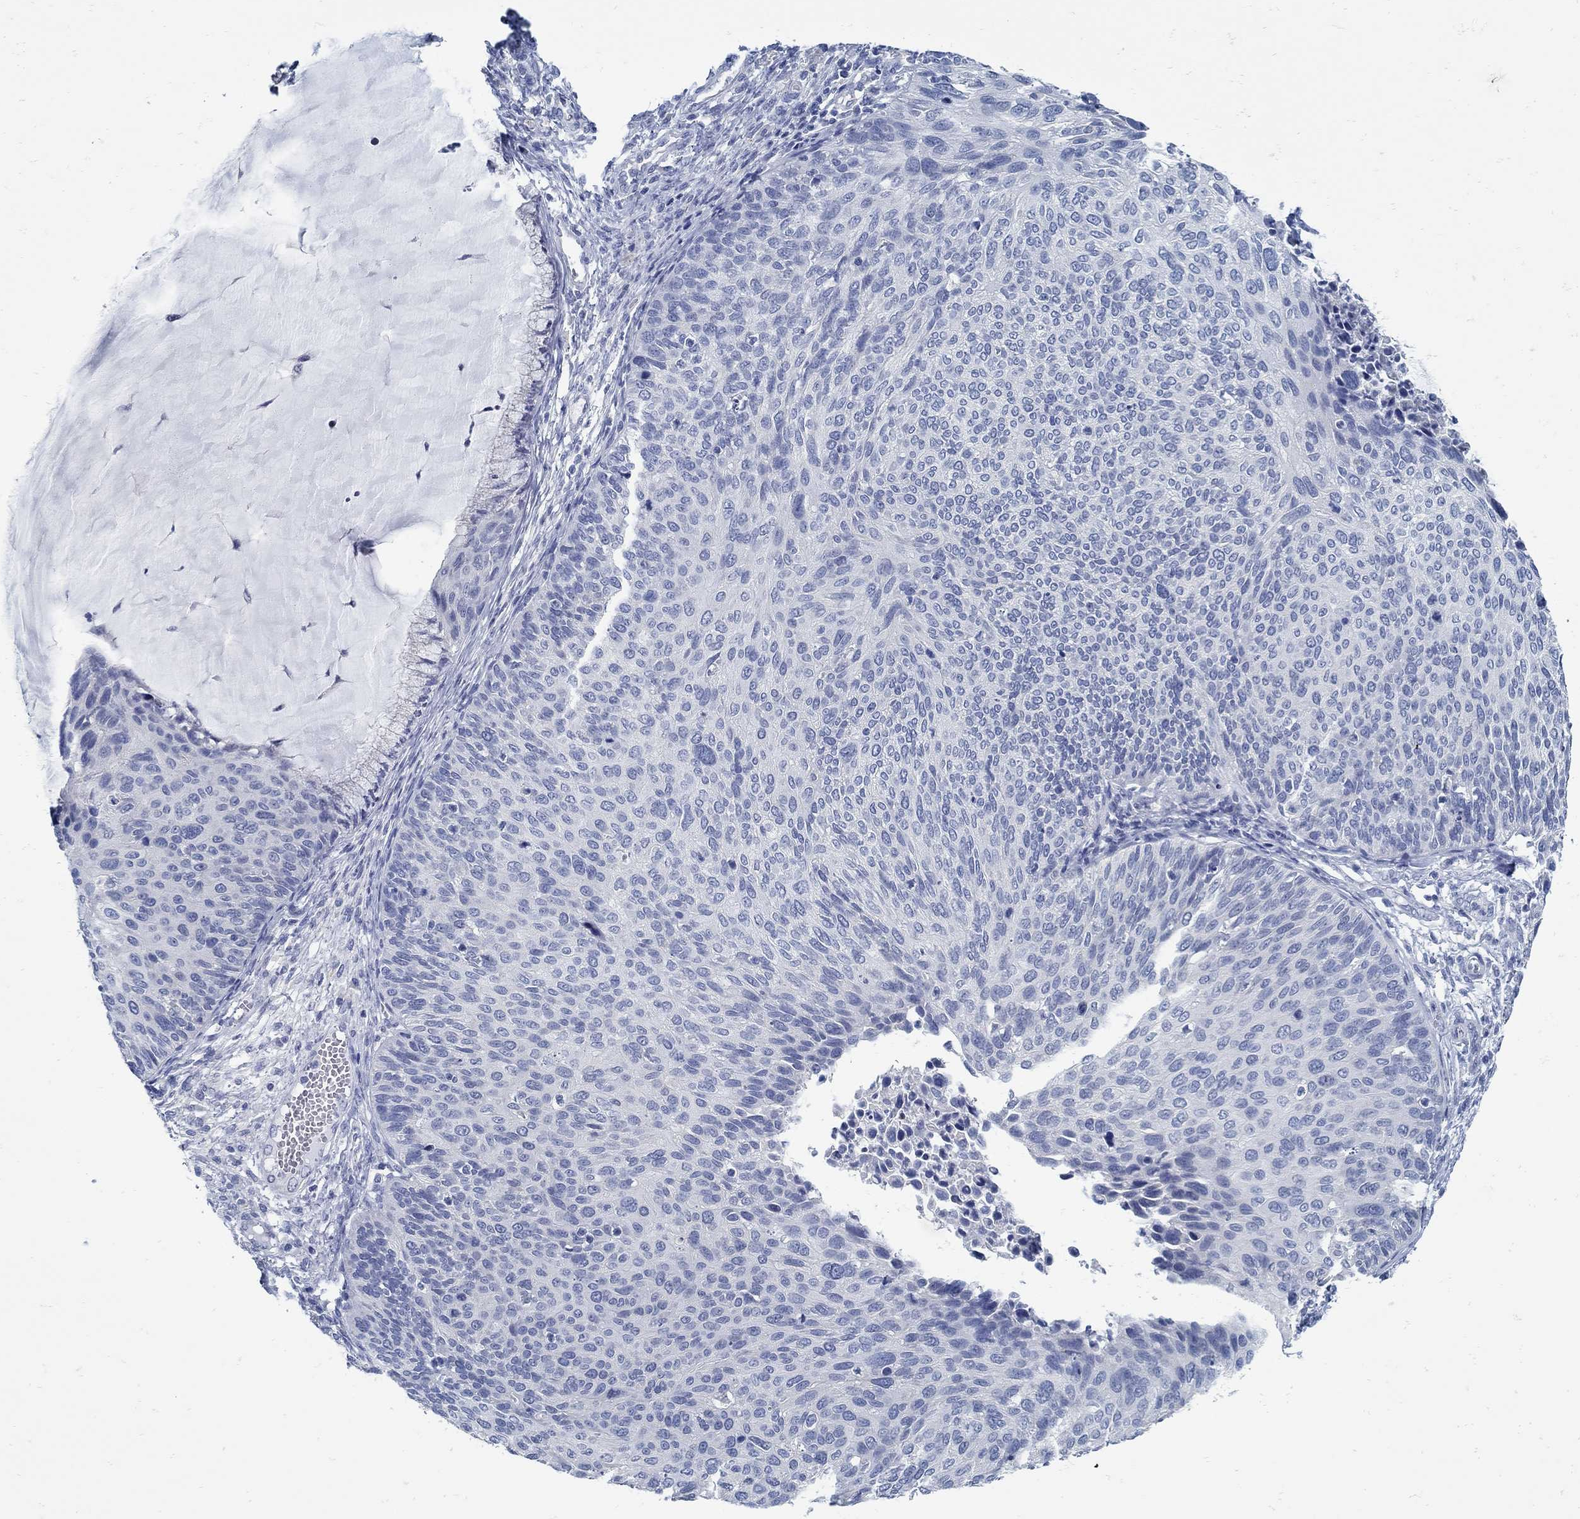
{"staining": {"intensity": "negative", "quantity": "none", "location": "none"}, "tissue": "cervical cancer", "cell_type": "Tumor cells", "image_type": "cancer", "snomed": [{"axis": "morphology", "description": "Squamous cell carcinoma, NOS"}, {"axis": "topography", "description": "Cervix"}], "caption": "This is an immunohistochemistry photomicrograph of cervical cancer. There is no staining in tumor cells.", "gene": "ZFAND4", "patient": {"sex": "female", "age": 36}}